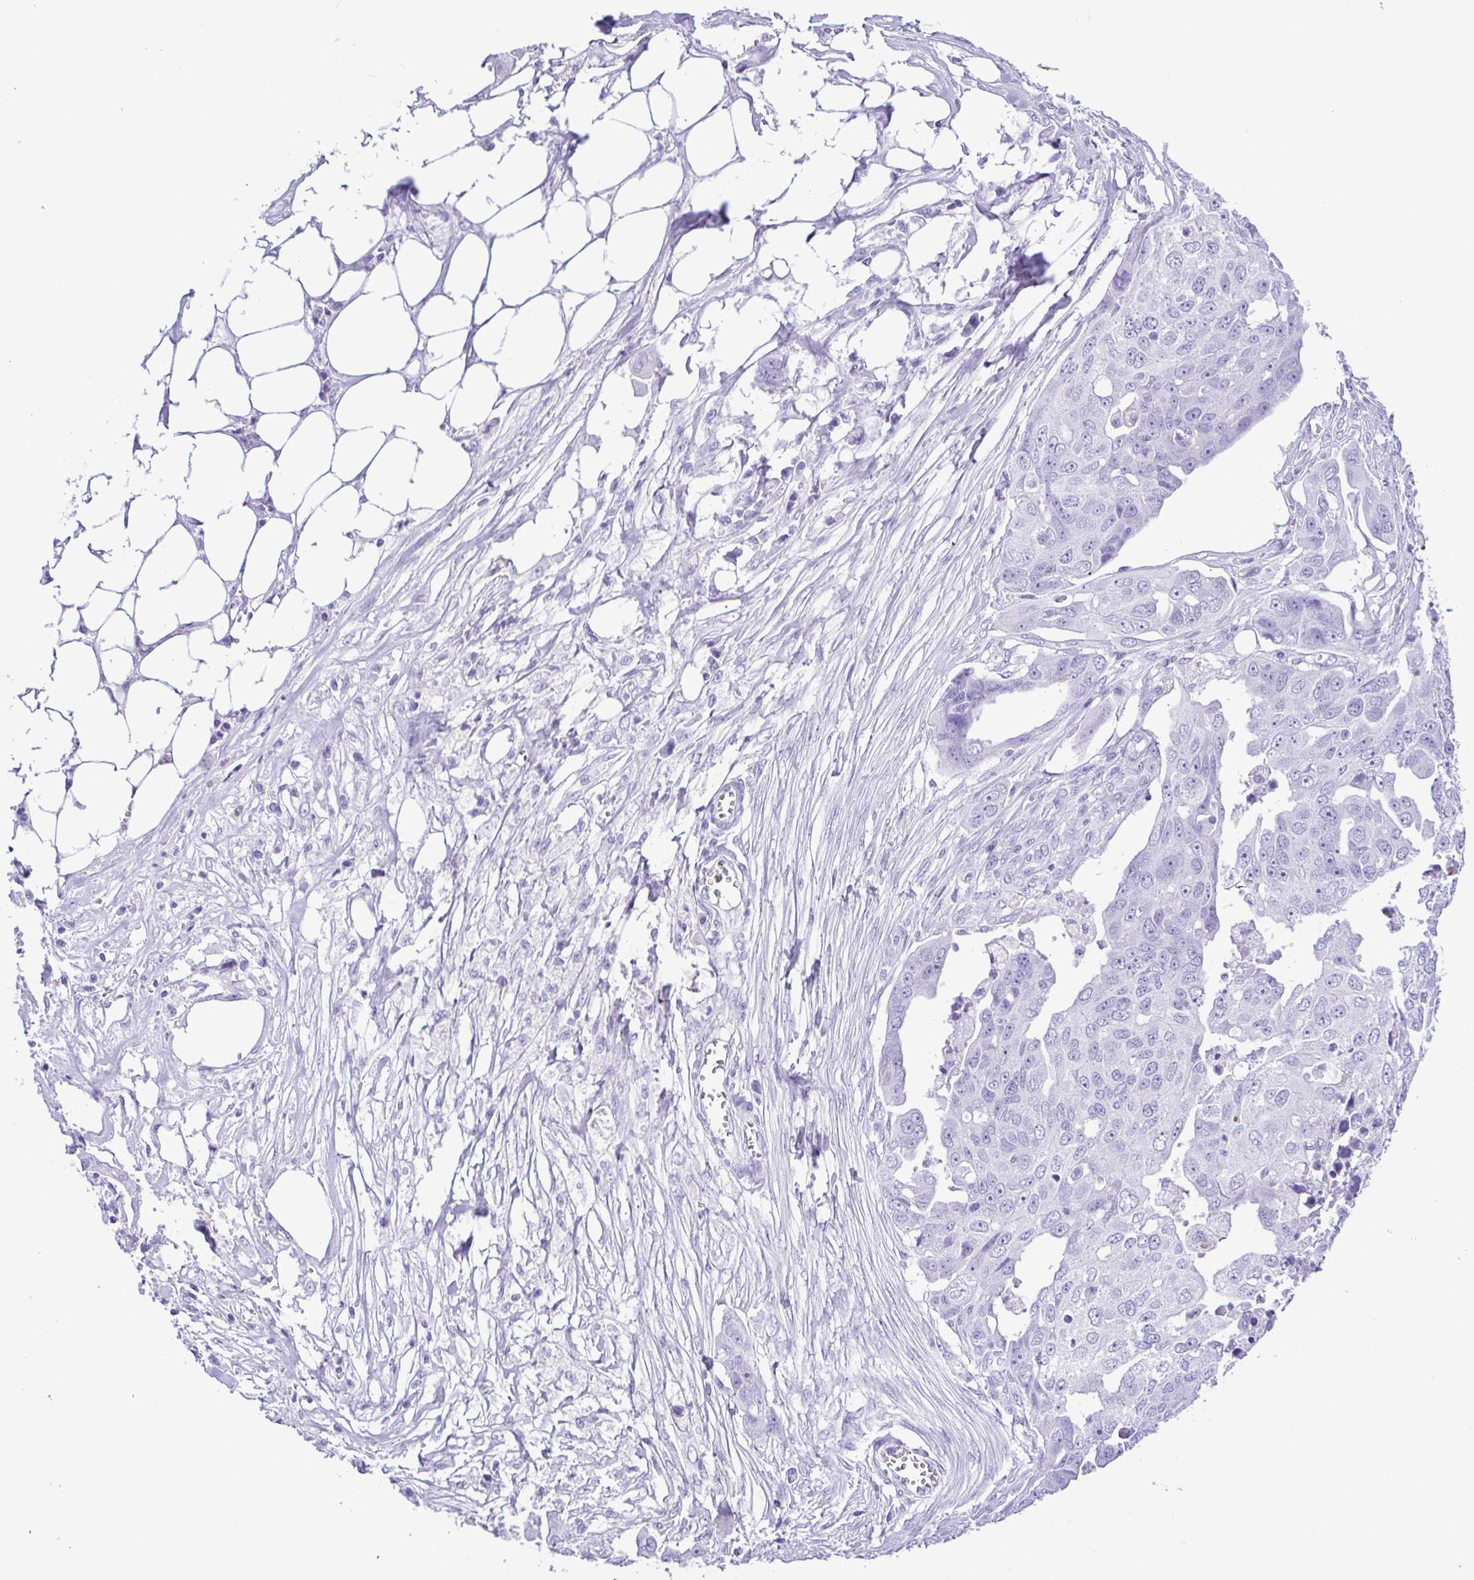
{"staining": {"intensity": "negative", "quantity": "none", "location": "none"}, "tissue": "ovarian cancer", "cell_type": "Tumor cells", "image_type": "cancer", "snomed": [{"axis": "morphology", "description": "Carcinoma, endometroid"}, {"axis": "topography", "description": "Ovary"}], "caption": "DAB (3,3'-diaminobenzidine) immunohistochemical staining of ovarian cancer (endometroid carcinoma) demonstrates no significant positivity in tumor cells.", "gene": "OVGP1", "patient": {"sex": "female", "age": 70}}